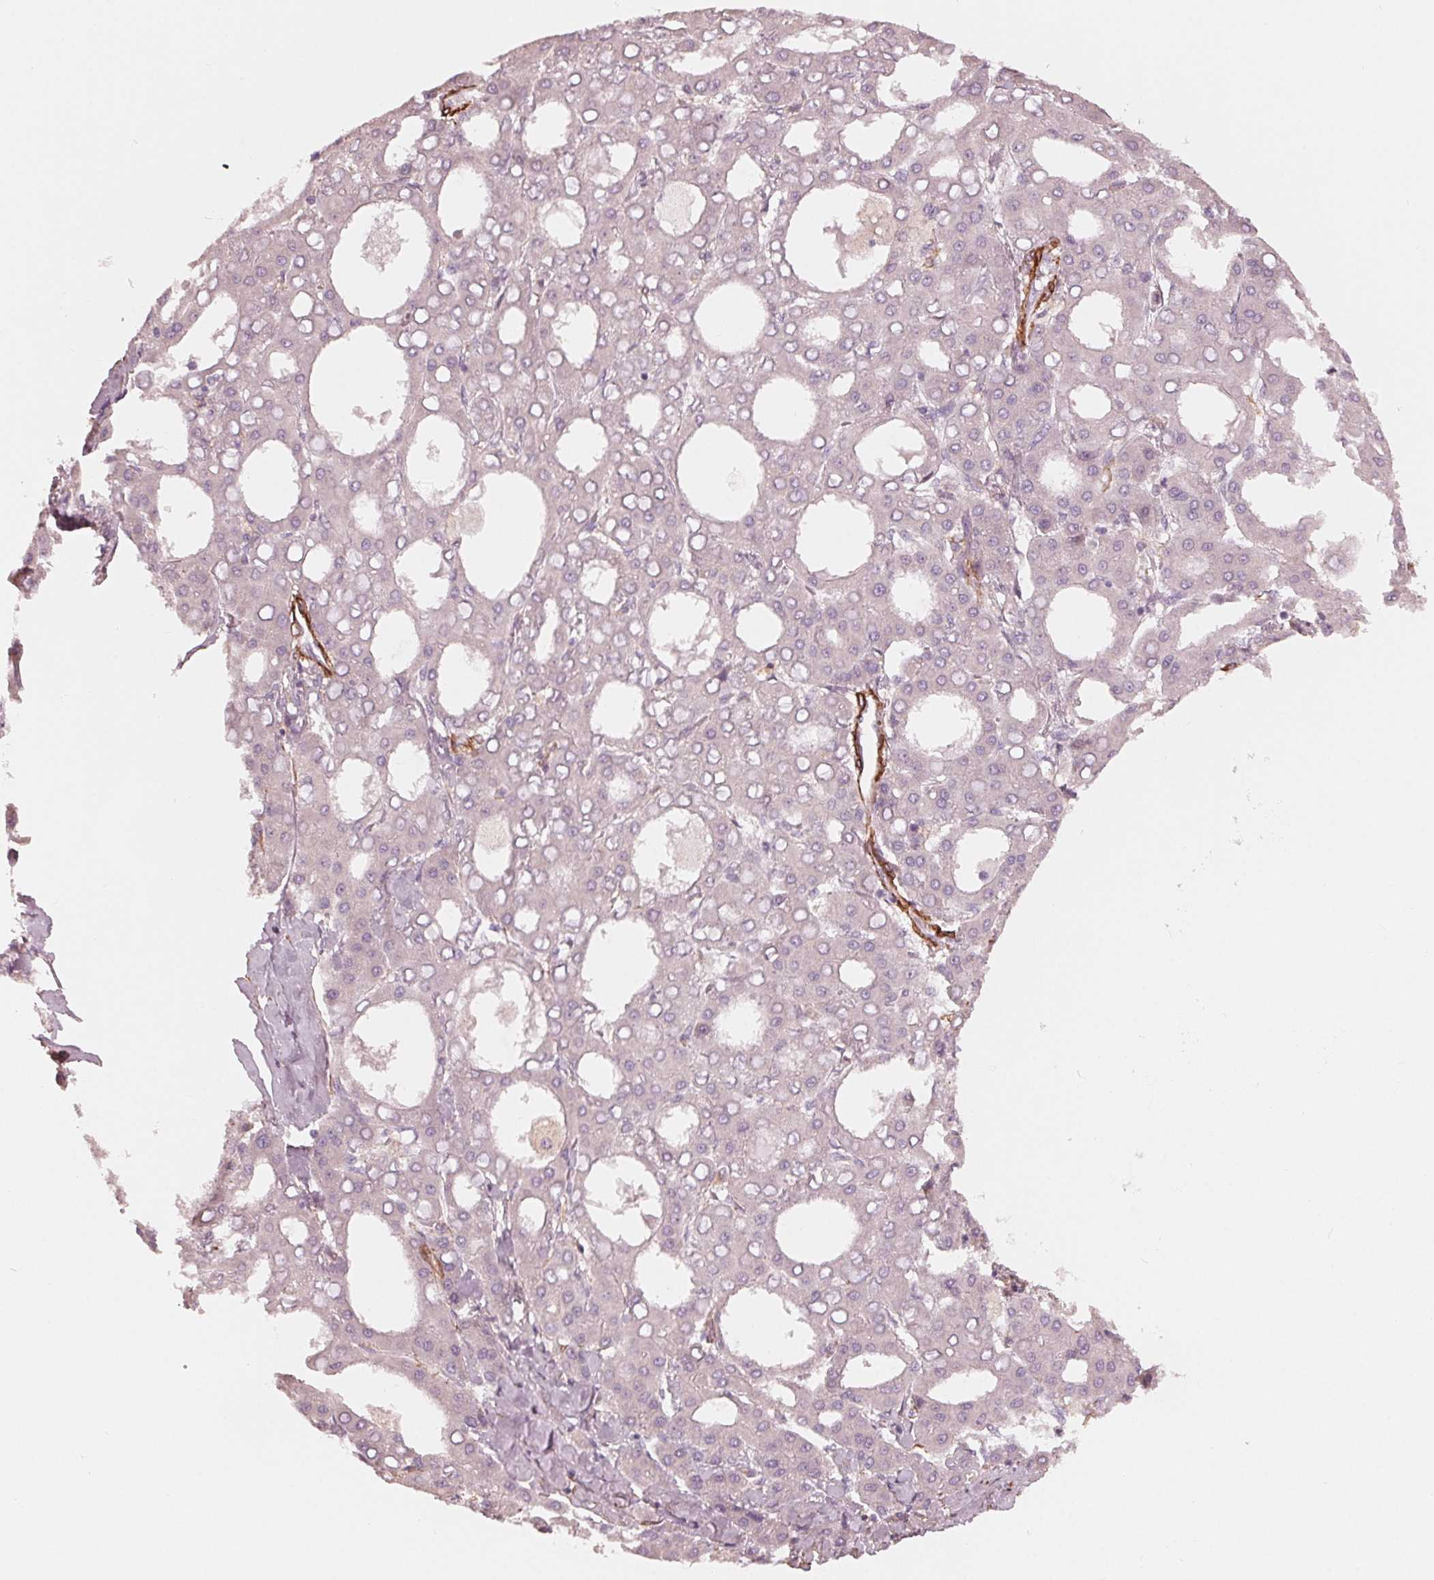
{"staining": {"intensity": "negative", "quantity": "none", "location": "none"}, "tissue": "liver cancer", "cell_type": "Tumor cells", "image_type": "cancer", "snomed": [{"axis": "morphology", "description": "Carcinoma, Hepatocellular, NOS"}, {"axis": "topography", "description": "Liver"}], "caption": "This is a histopathology image of immunohistochemistry (IHC) staining of hepatocellular carcinoma (liver), which shows no staining in tumor cells. (Stains: DAB (3,3'-diaminobenzidine) IHC with hematoxylin counter stain, Microscopy: brightfield microscopy at high magnification).", "gene": "MIER3", "patient": {"sex": "male", "age": 65}}